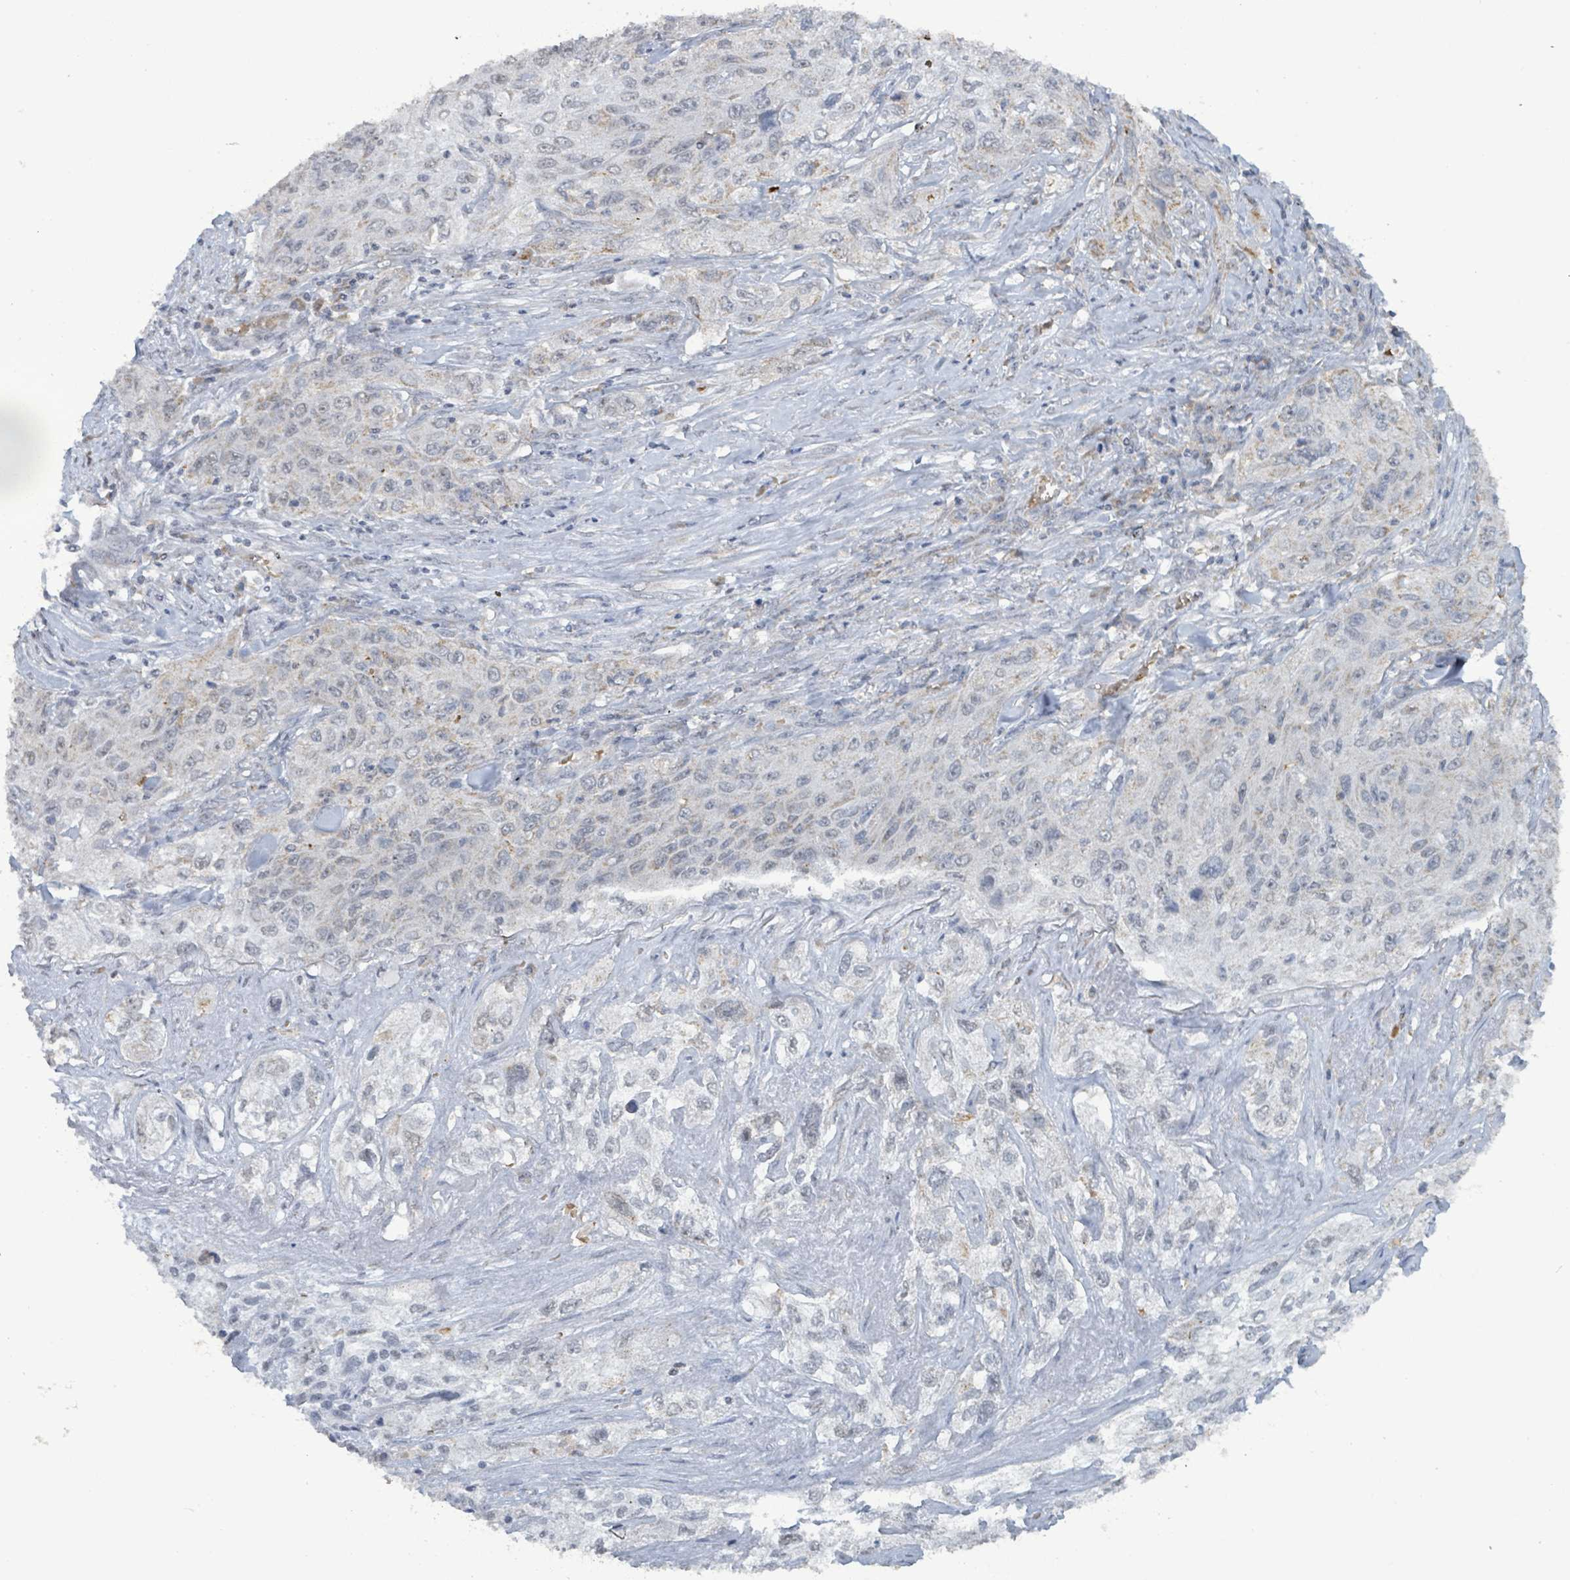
{"staining": {"intensity": "weak", "quantity": "<25%", "location": "cytoplasmic/membranous"}, "tissue": "lung cancer", "cell_type": "Tumor cells", "image_type": "cancer", "snomed": [{"axis": "morphology", "description": "Squamous cell carcinoma, NOS"}, {"axis": "topography", "description": "Lung"}], "caption": "Protein analysis of lung squamous cell carcinoma demonstrates no significant positivity in tumor cells.", "gene": "SEBOX", "patient": {"sex": "female", "age": 69}}